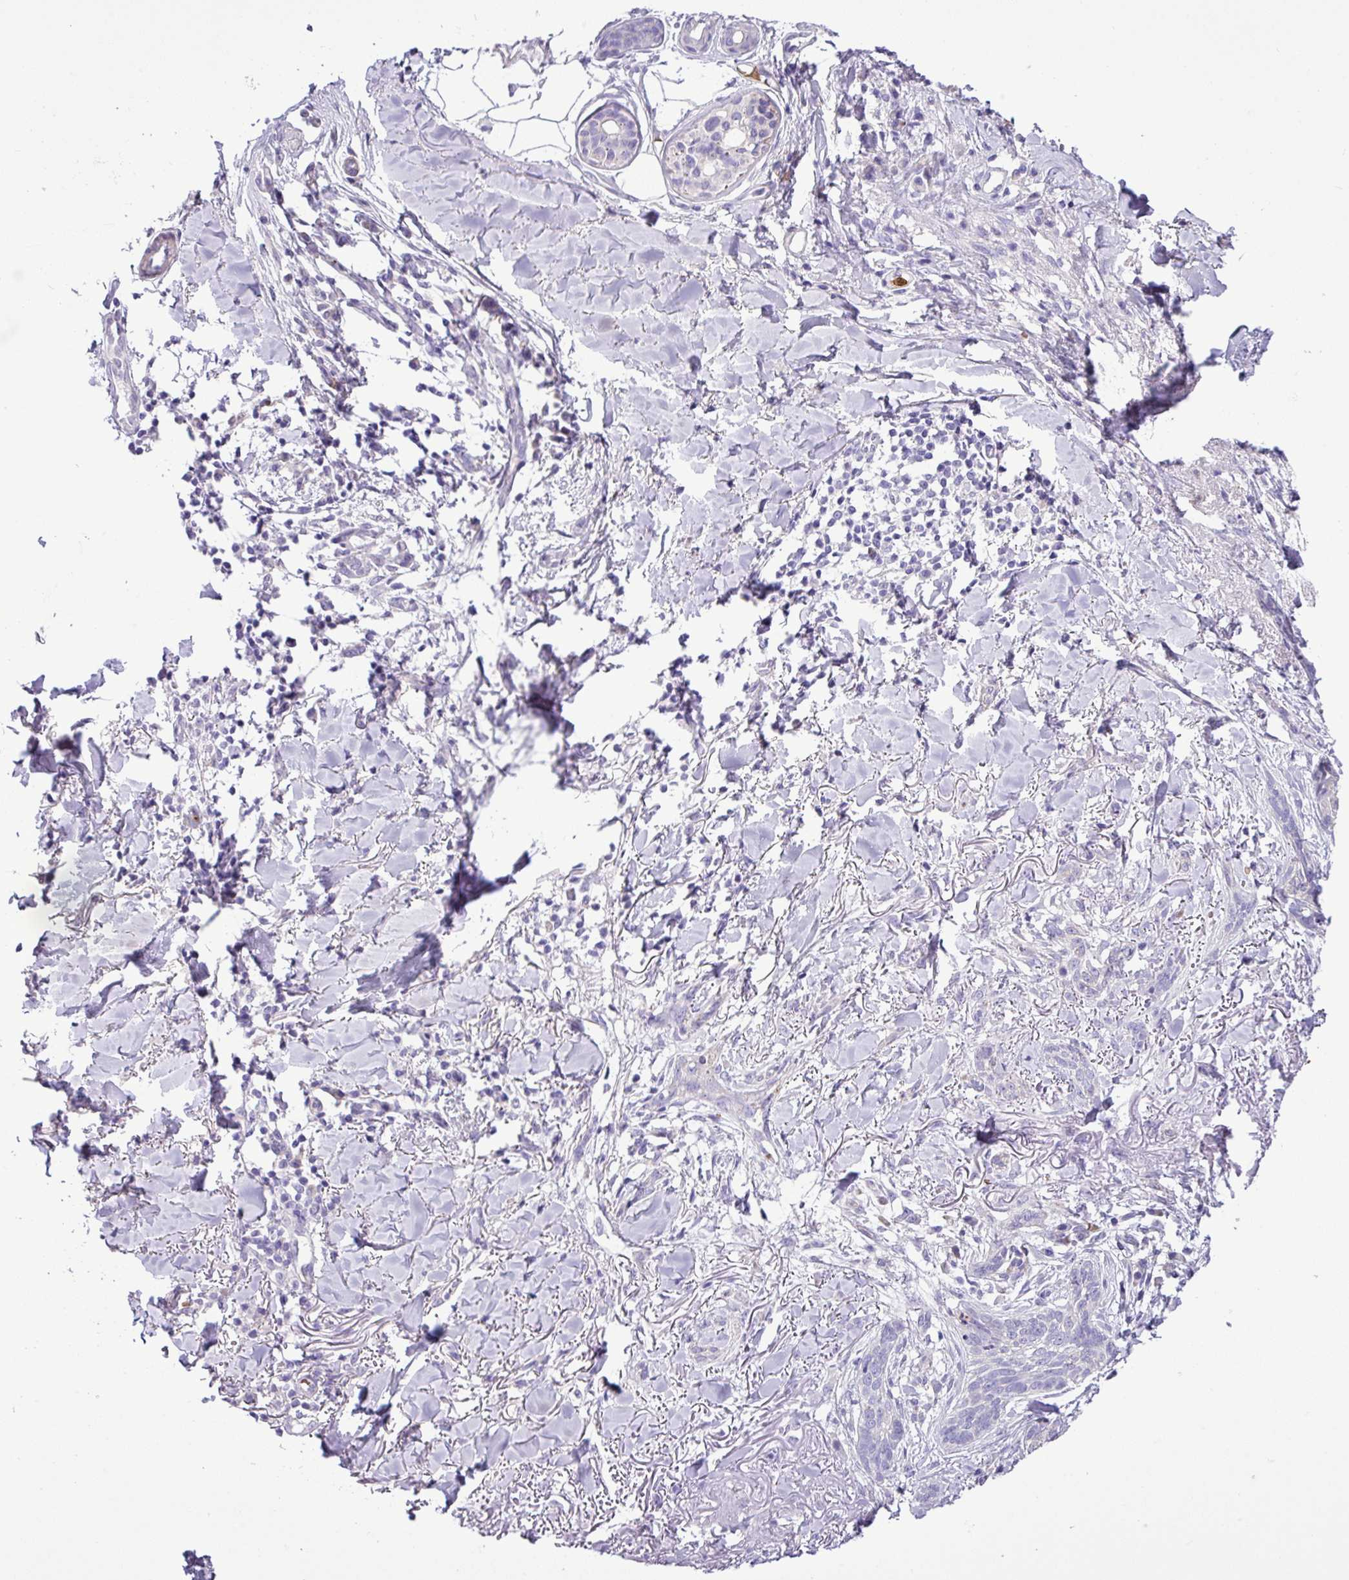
{"staining": {"intensity": "negative", "quantity": "none", "location": "none"}, "tissue": "skin cancer", "cell_type": "Tumor cells", "image_type": "cancer", "snomed": [{"axis": "morphology", "description": "Basal cell carcinoma"}, {"axis": "topography", "description": "Skin"}], "caption": "Histopathology image shows no significant protein positivity in tumor cells of basal cell carcinoma (skin).", "gene": "MGAT4B", "patient": {"sex": "male", "age": 52}}